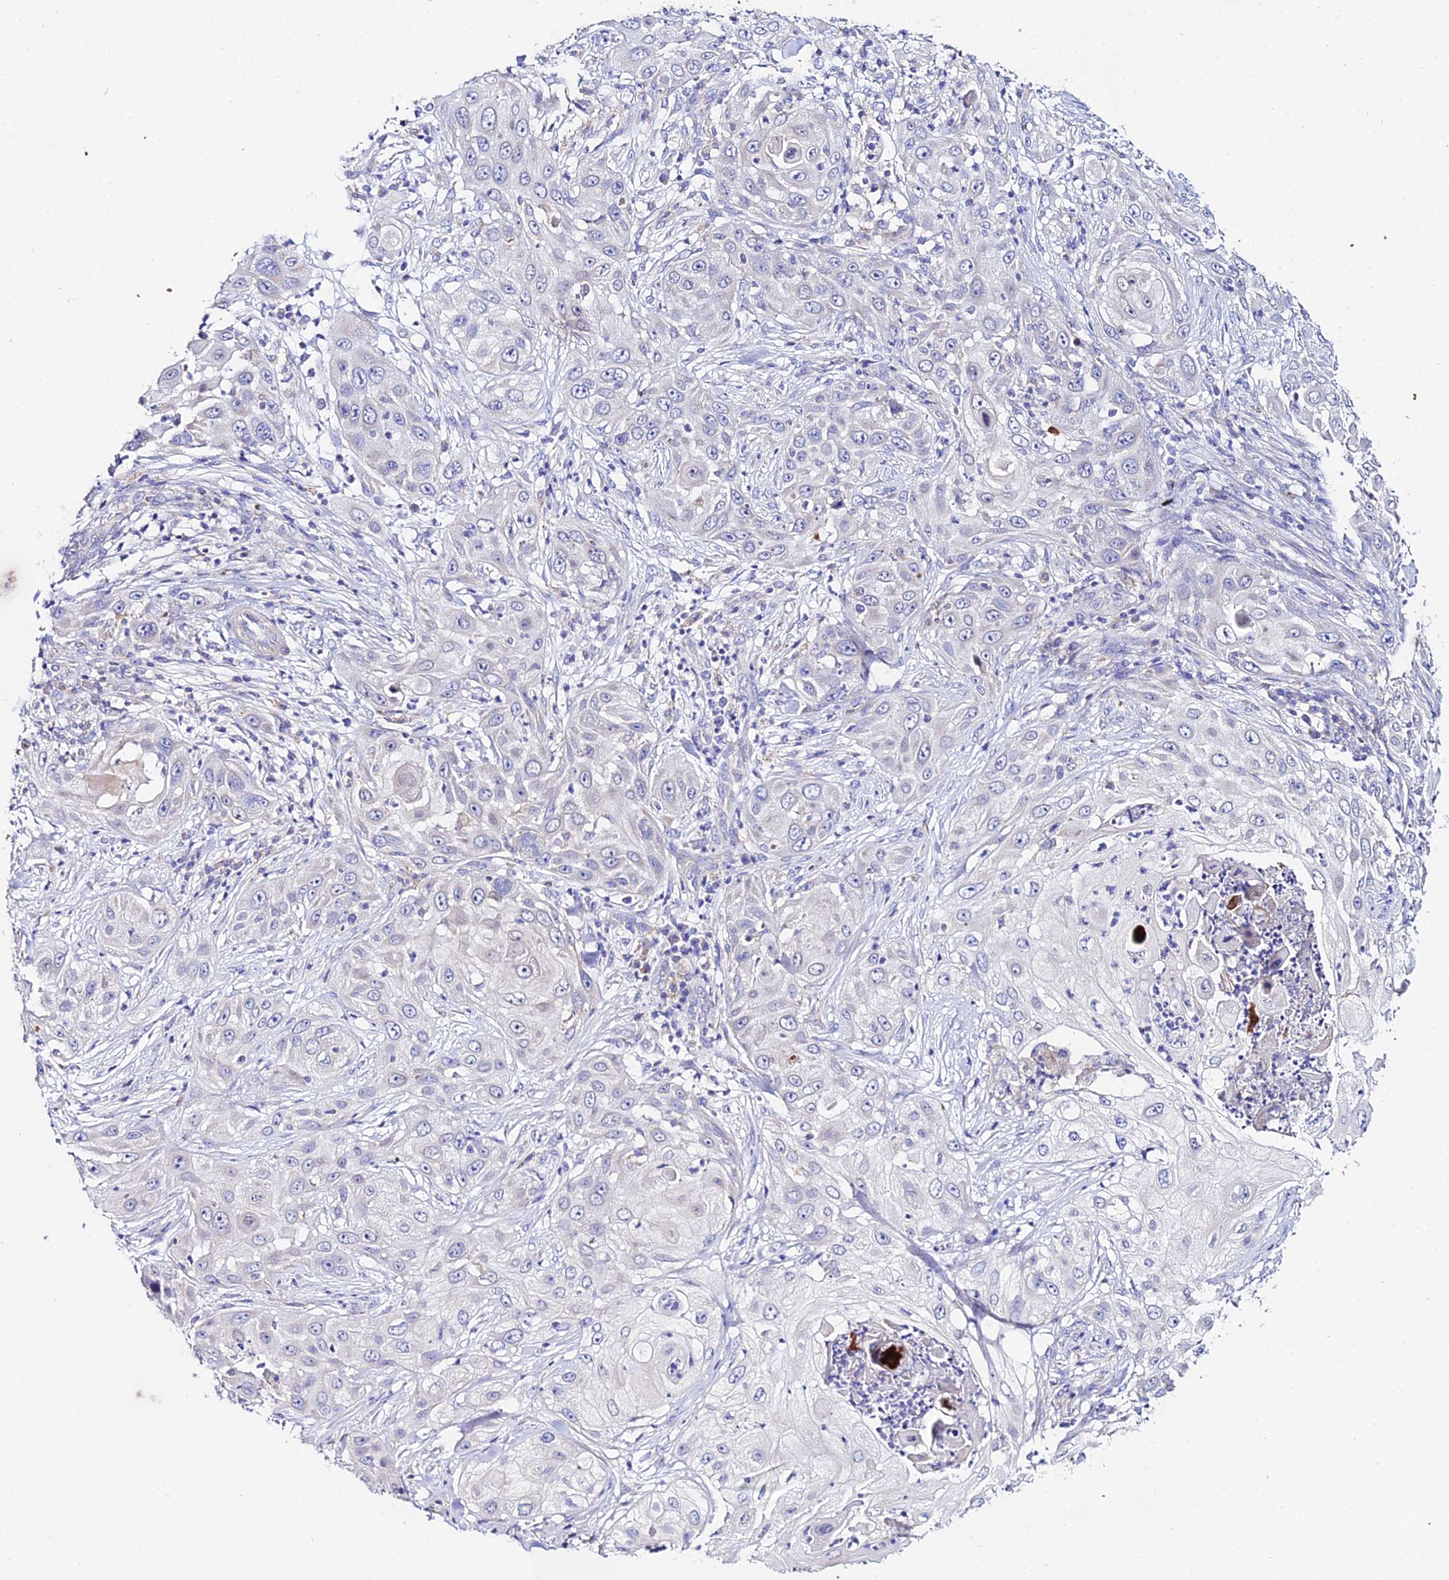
{"staining": {"intensity": "negative", "quantity": "none", "location": "none"}, "tissue": "skin cancer", "cell_type": "Tumor cells", "image_type": "cancer", "snomed": [{"axis": "morphology", "description": "Squamous cell carcinoma, NOS"}, {"axis": "topography", "description": "Skin"}], "caption": "High magnification brightfield microscopy of squamous cell carcinoma (skin) stained with DAB (brown) and counterstained with hematoxylin (blue): tumor cells show no significant staining.", "gene": "PPP2R2C", "patient": {"sex": "female", "age": 44}}